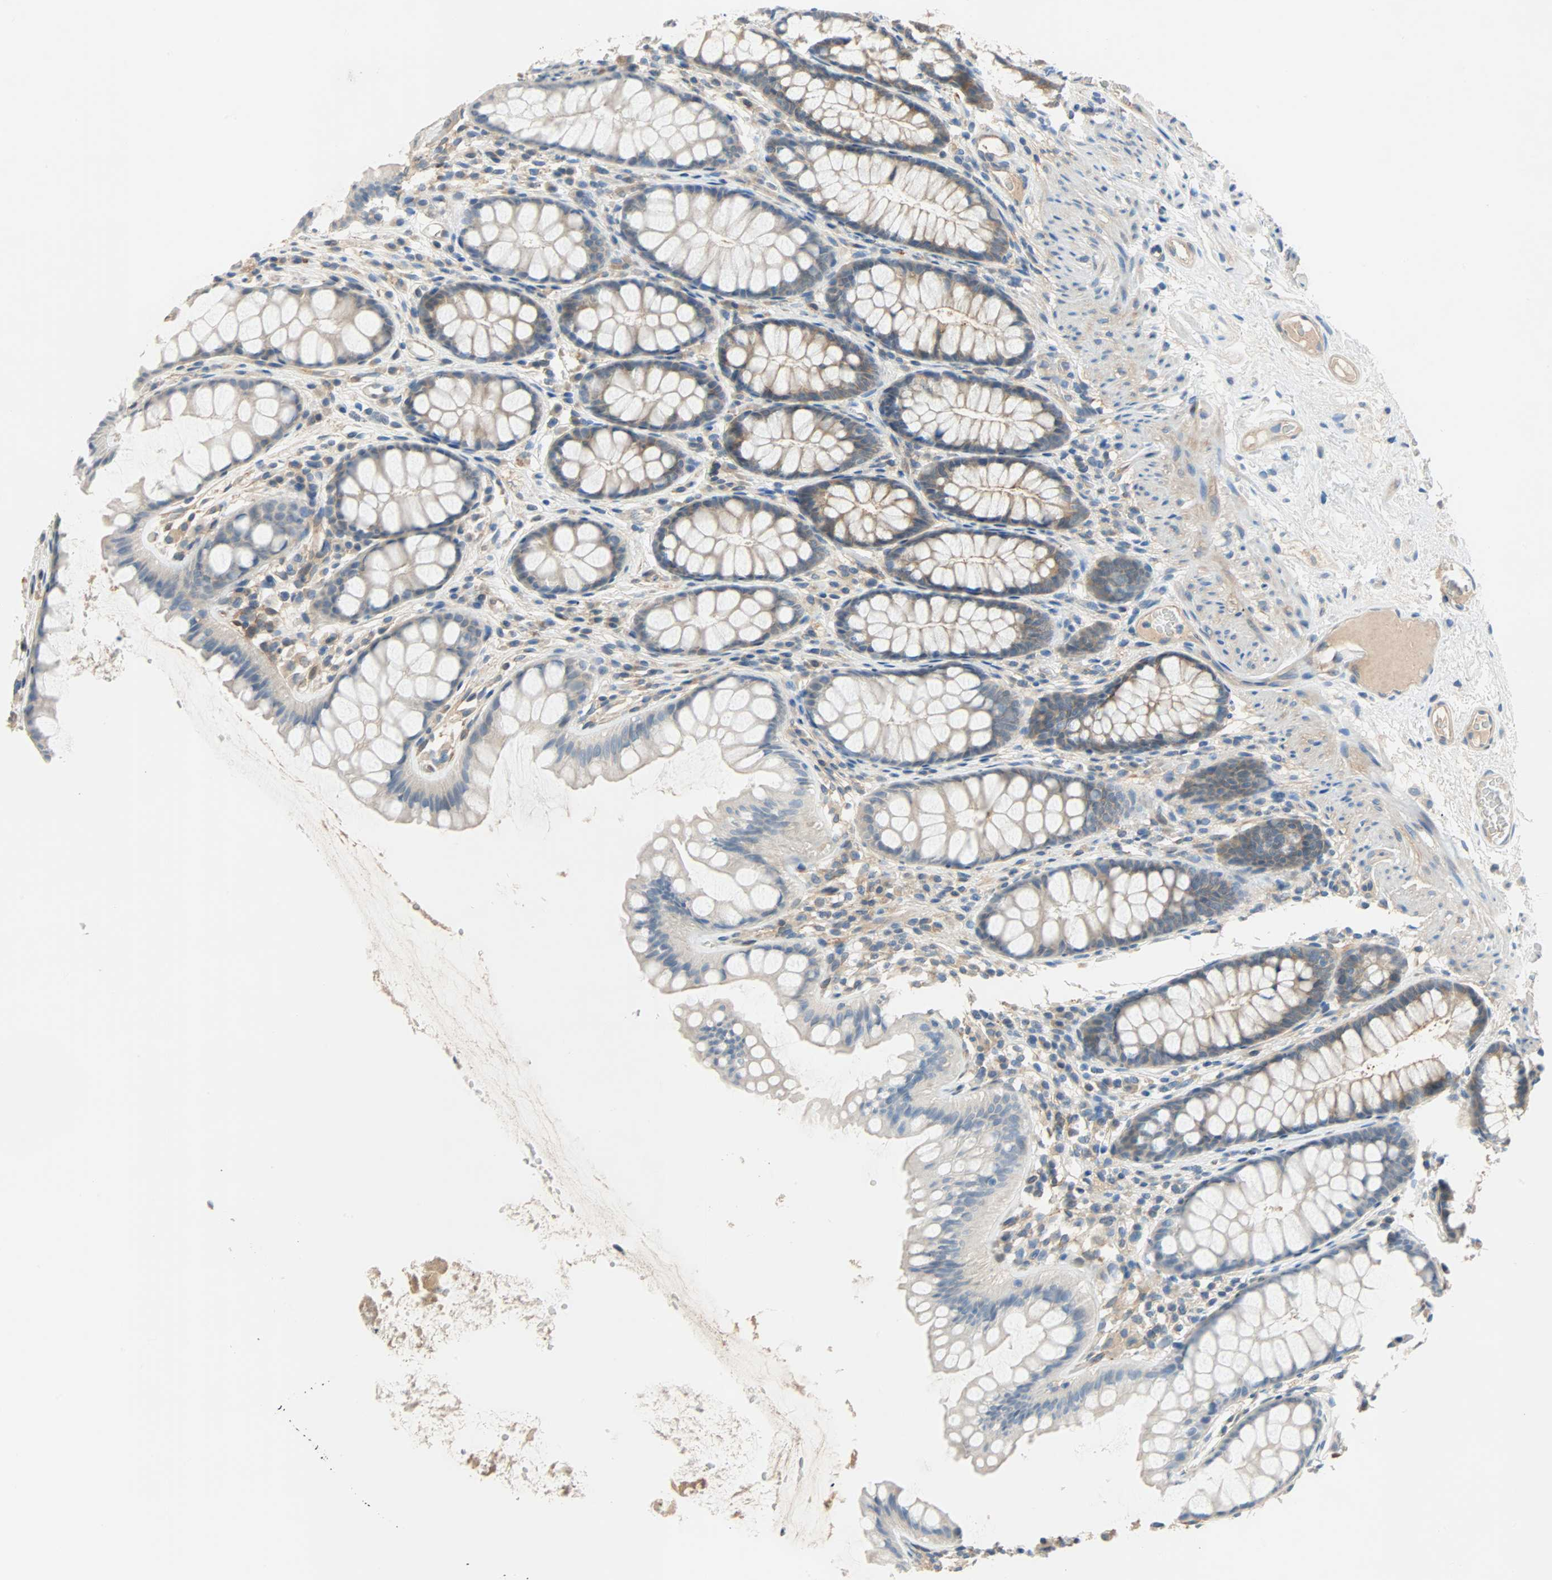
{"staining": {"intensity": "weak", "quantity": ">75%", "location": "cytoplasmic/membranous"}, "tissue": "colon", "cell_type": "Endothelial cells", "image_type": "normal", "snomed": [{"axis": "morphology", "description": "Normal tissue, NOS"}, {"axis": "topography", "description": "Colon"}], "caption": "Endothelial cells exhibit low levels of weak cytoplasmic/membranous expression in about >75% of cells in normal colon.", "gene": "TNFRSF12A", "patient": {"sex": "female", "age": 55}}